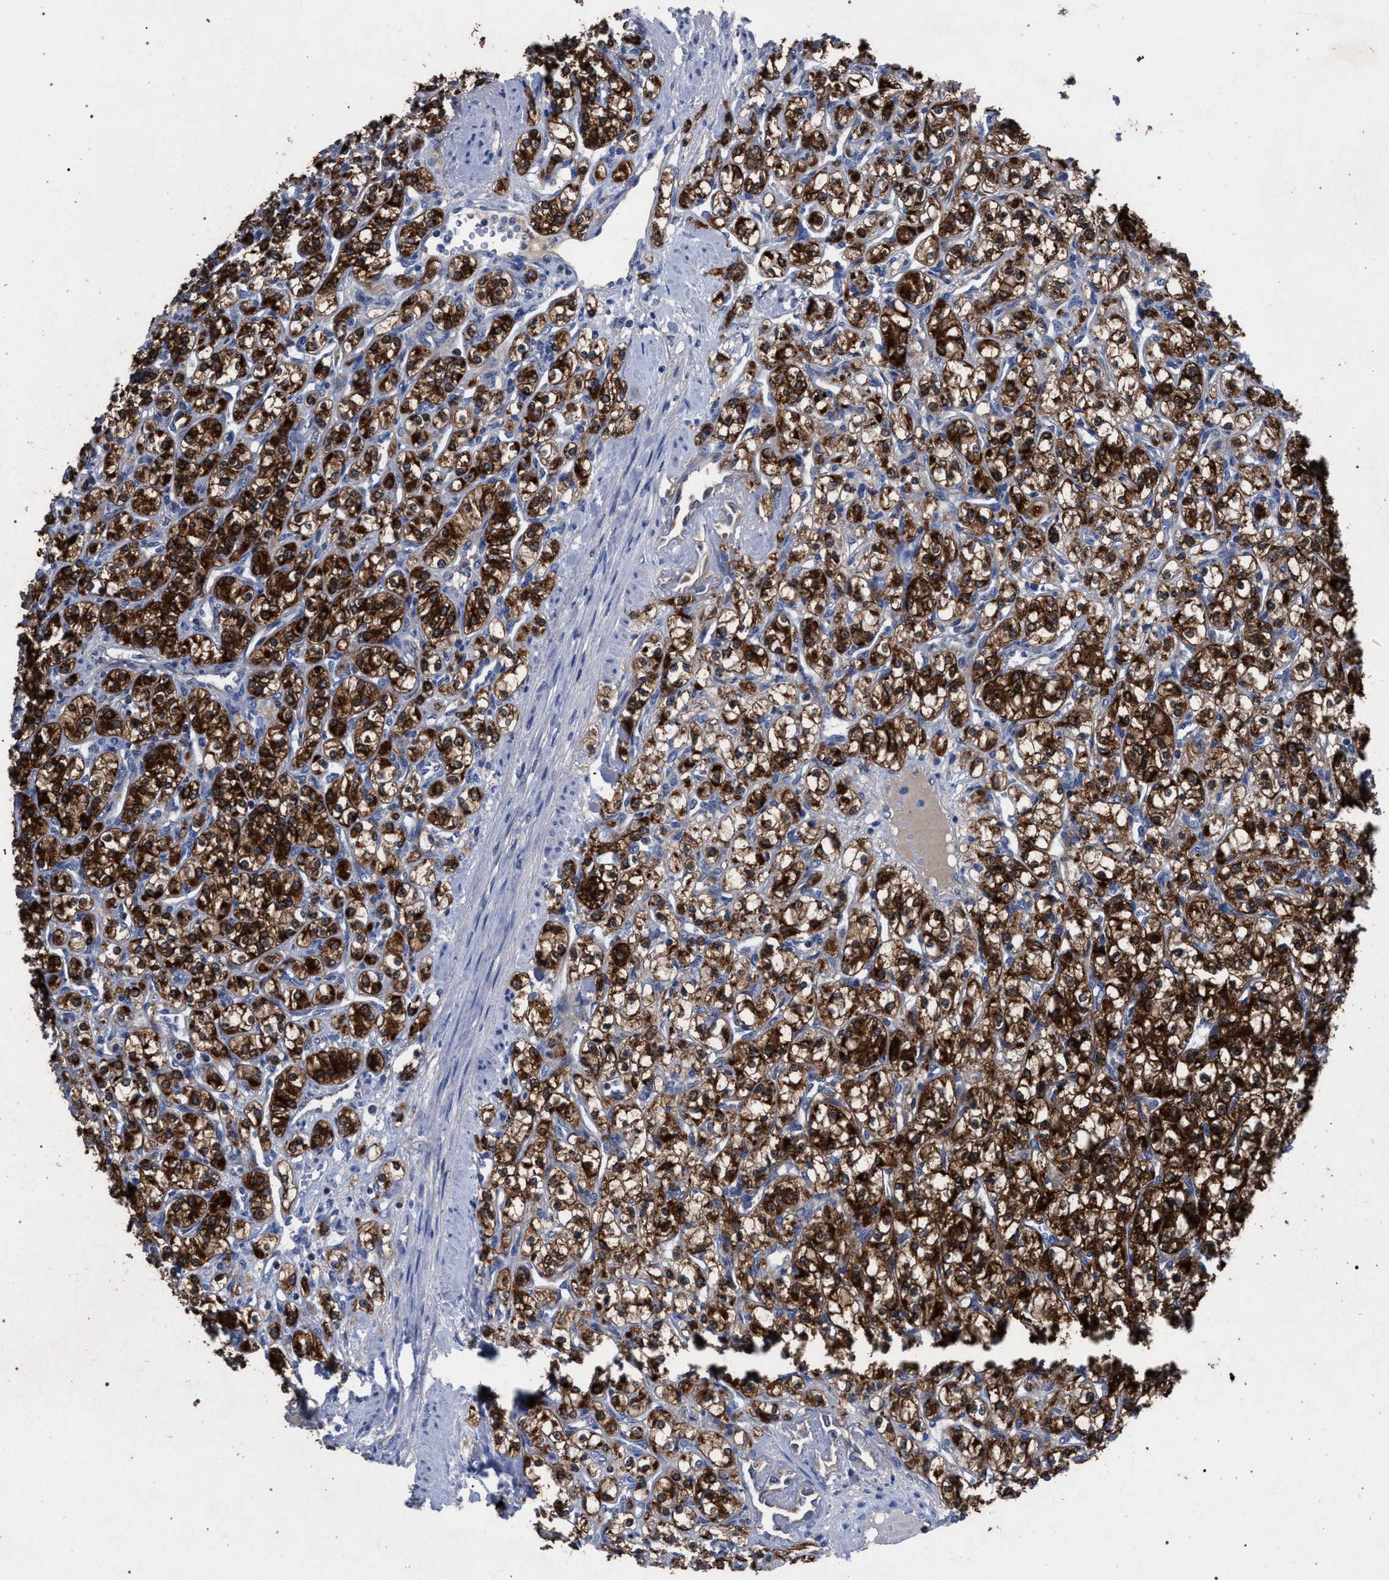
{"staining": {"intensity": "strong", "quantity": ">75%", "location": "cytoplasmic/membranous"}, "tissue": "renal cancer", "cell_type": "Tumor cells", "image_type": "cancer", "snomed": [{"axis": "morphology", "description": "Adenocarcinoma, NOS"}, {"axis": "topography", "description": "Kidney"}], "caption": "Renal cancer stained with DAB IHC displays high levels of strong cytoplasmic/membranous expression in approximately >75% of tumor cells.", "gene": "CRYZ", "patient": {"sex": "male", "age": 77}}